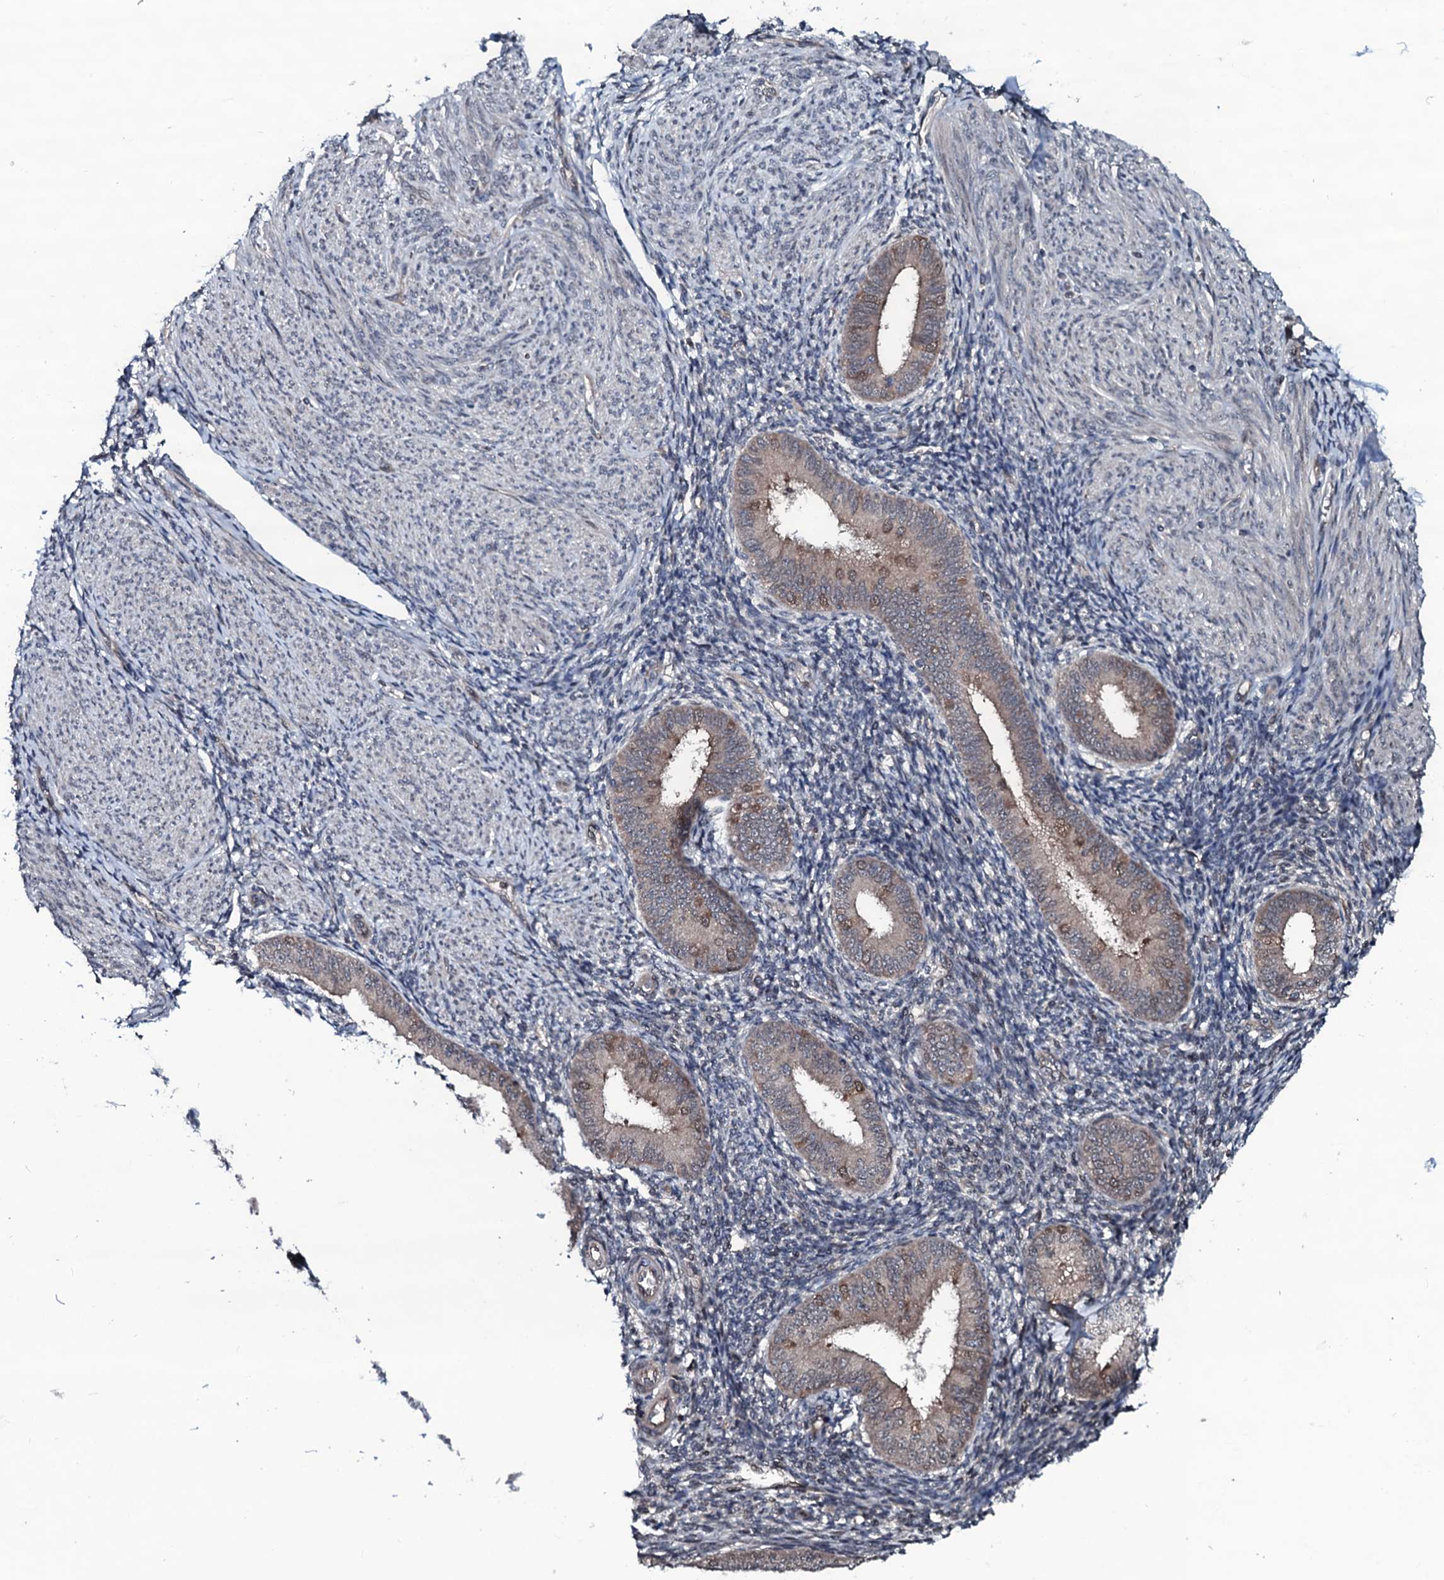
{"staining": {"intensity": "negative", "quantity": "none", "location": "none"}, "tissue": "endometrium", "cell_type": "Cells in endometrial stroma", "image_type": "normal", "snomed": [{"axis": "morphology", "description": "Normal tissue, NOS"}, {"axis": "topography", "description": "Uterus"}, {"axis": "topography", "description": "Endometrium"}], "caption": "Cells in endometrial stroma show no significant expression in benign endometrium. (Immunohistochemistry, brightfield microscopy, high magnification).", "gene": "OGFOD2", "patient": {"sex": "female", "age": 48}}